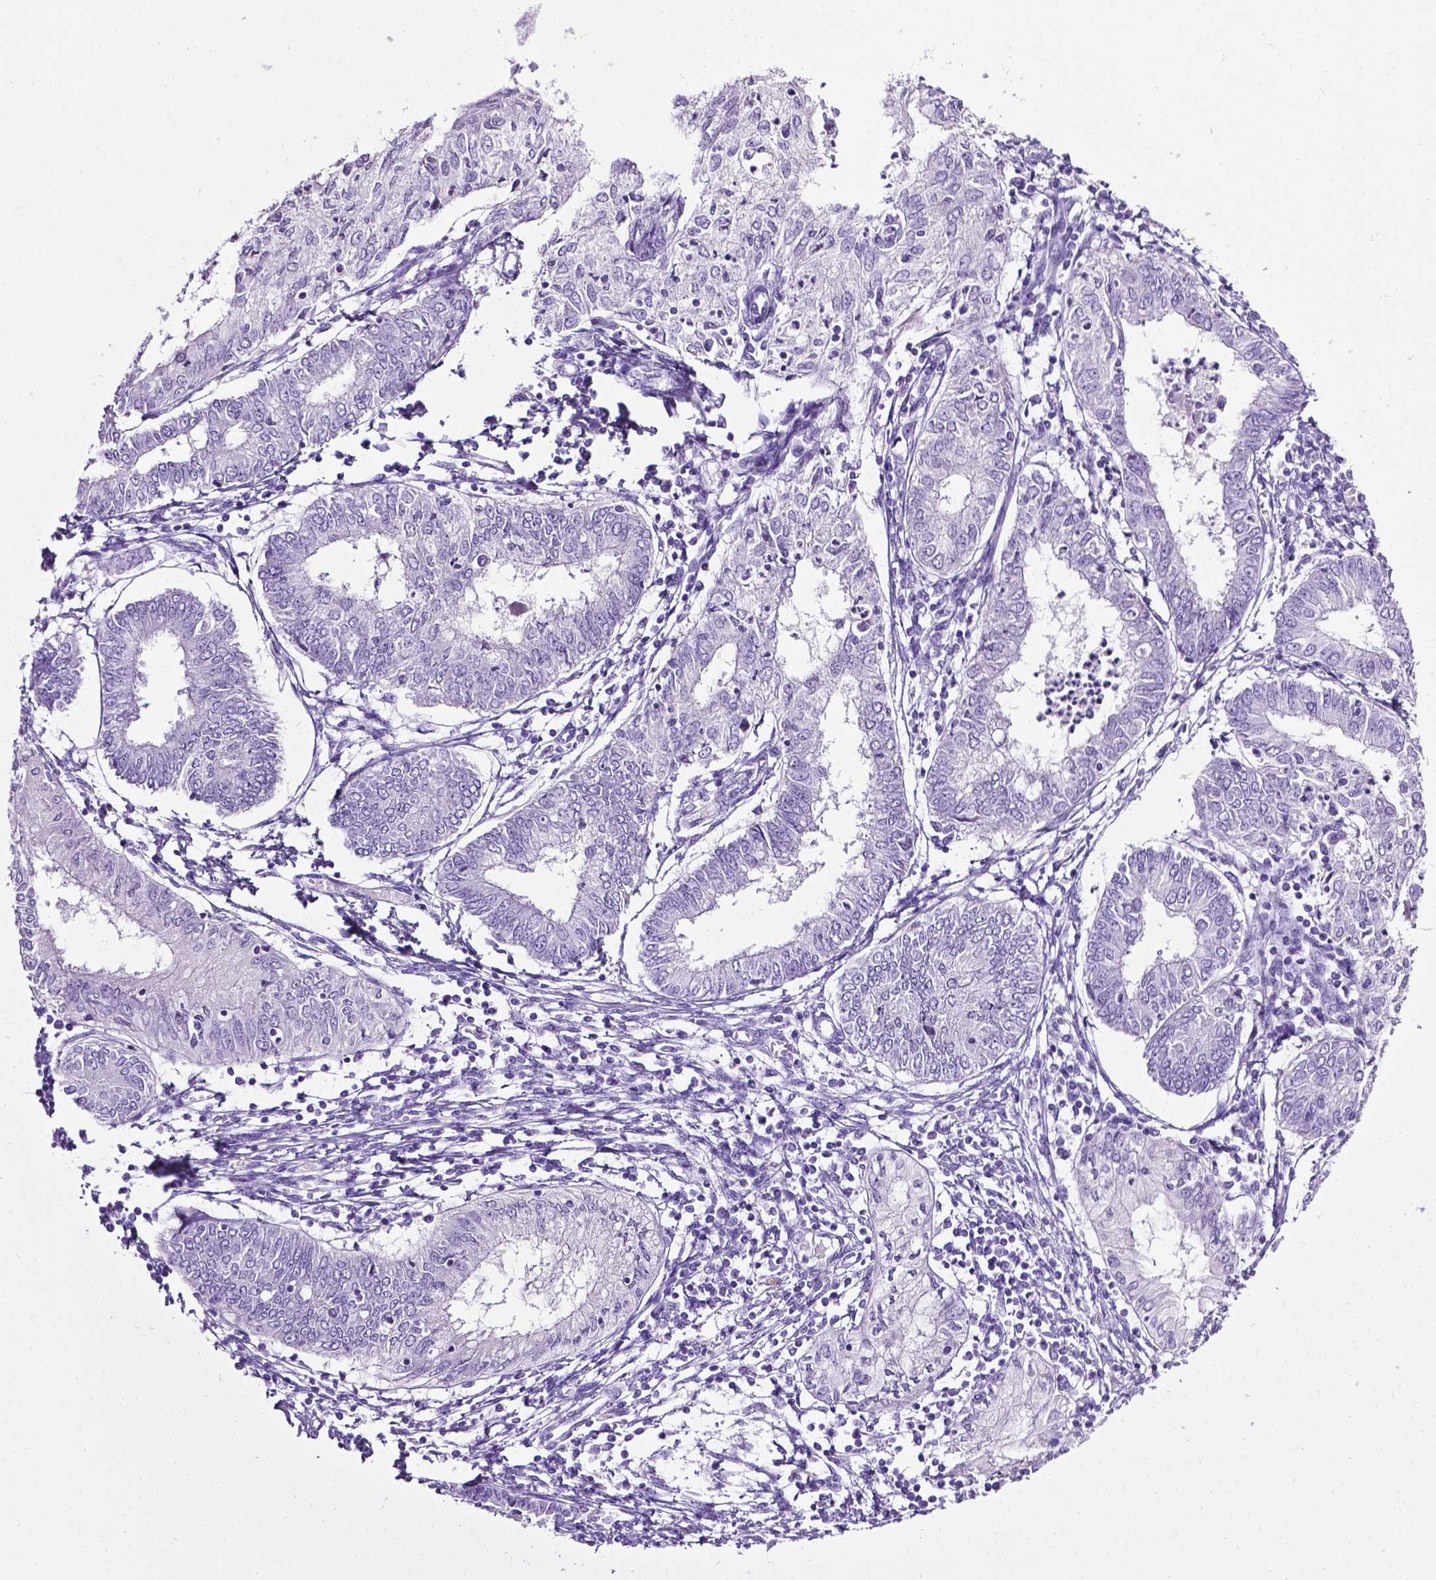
{"staining": {"intensity": "negative", "quantity": "none", "location": "none"}, "tissue": "endometrial cancer", "cell_type": "Tumor cells", "image_type": "cancer", "snomed": [{"axis": "morphology", "description": "Adenocarcinoma, NOS"}, {"axis": "topography", "description": "Endometrium"}], "caption": "This is an immunohistochemistry micrograph of adenocarcinoma (endometrial). There is no positivity in tumor cells.", "gene": "LELP1", "patient": {"sex": "female", "age": 68}}